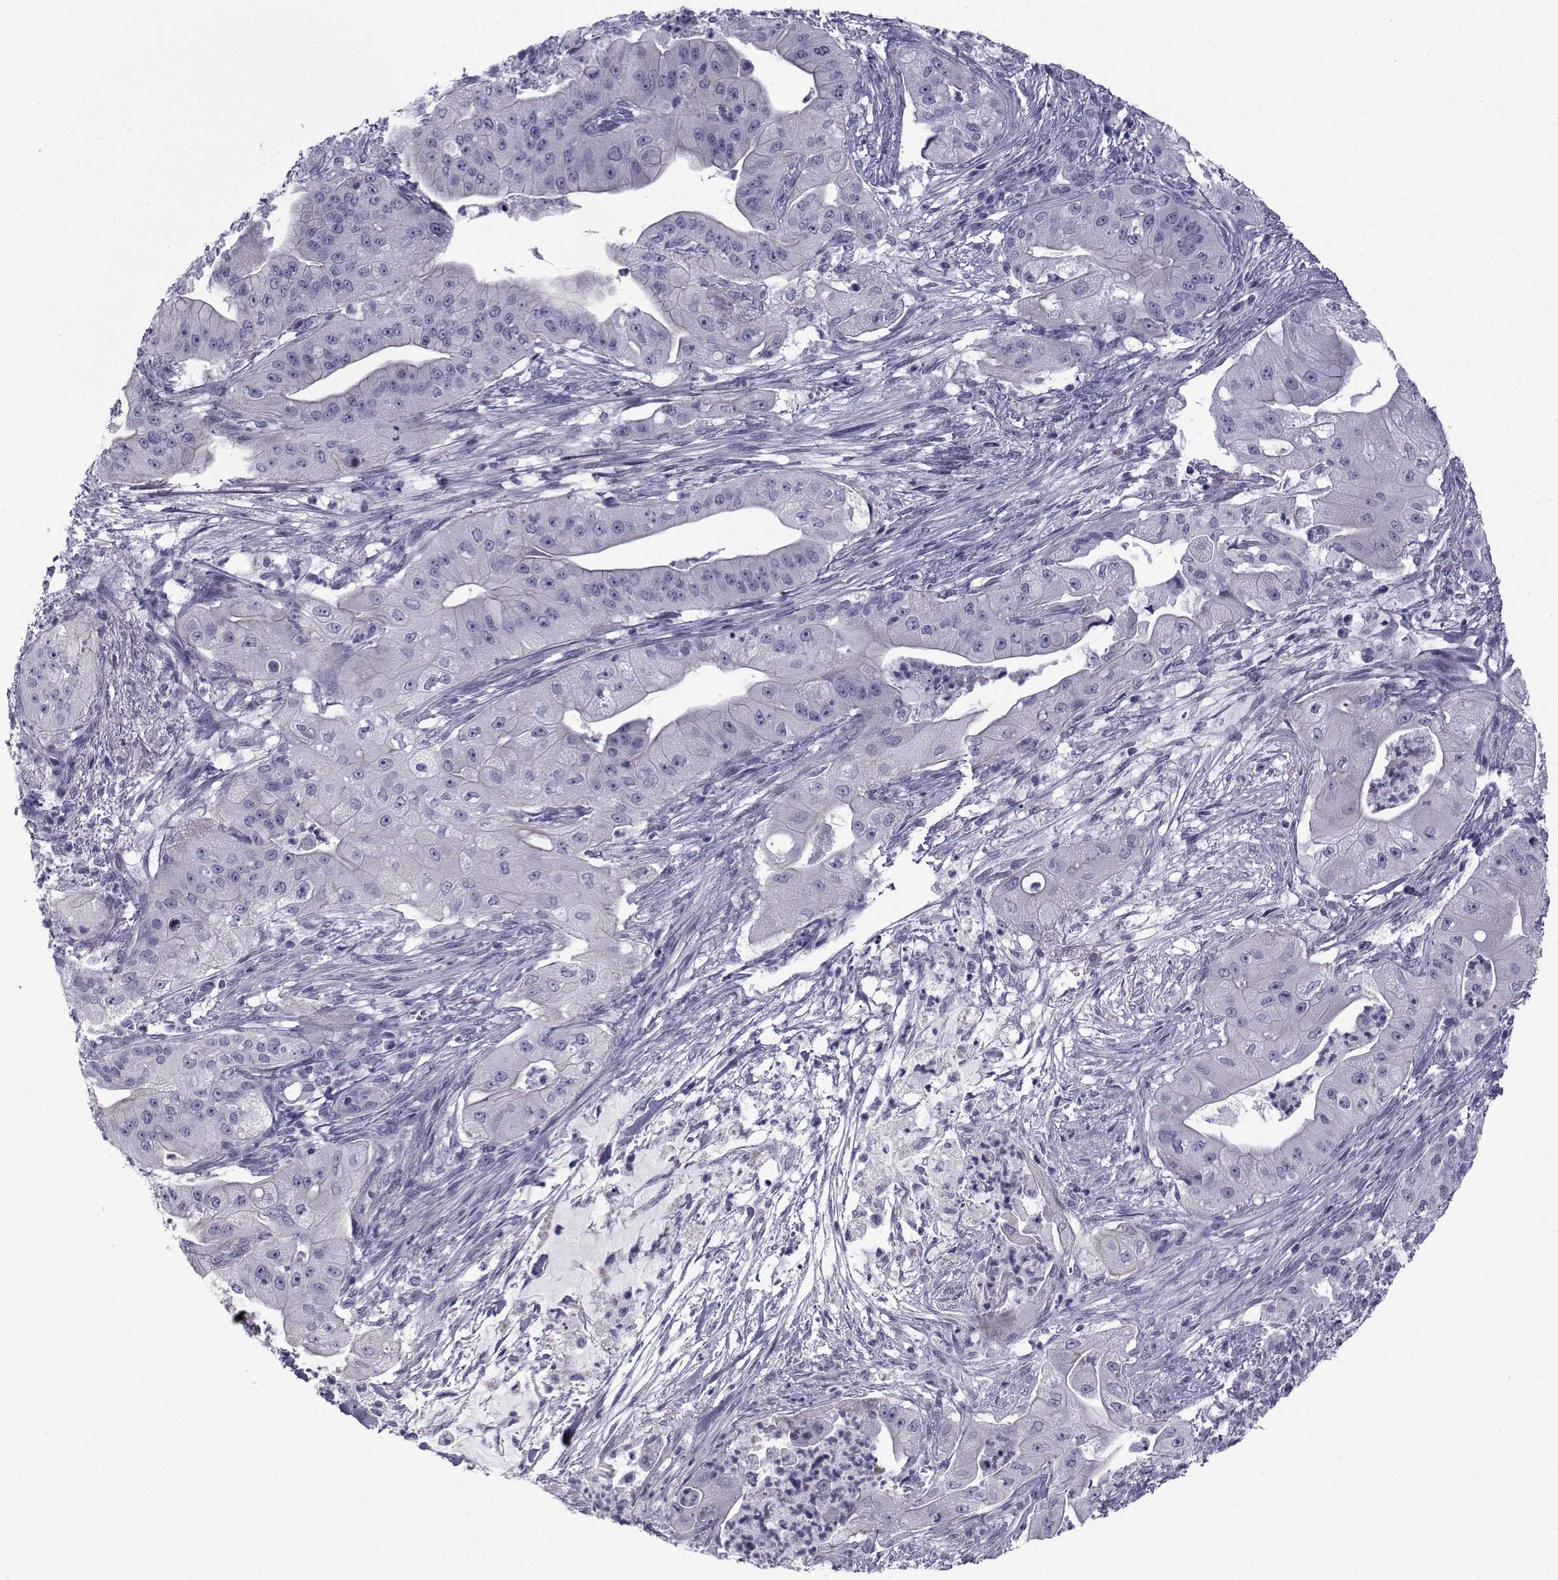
{"staining": {"intensity": "negative", "quantity": "none", "location": "none"}, "tissue": "pancreatic cancer", "cell_type": "Tumor cells", "image_type": "cancer", "snomed": [{"axis": "morphology", "description": "Normal tissue, NOS"}, {"axis": "morphology", "description": "Inflammation, NOS"}, {"axis": "morphology", "description": "Adenocarcinoma, NOS"}, {"axis": "topography", "description": "Pancreas"}], "caption": "The micrograph shows no staining of tumor cells in pancreatic cancer (adenocarcinoma).", "gene": "SPANXD", "patient": {"sex": "male", "age": 57}}